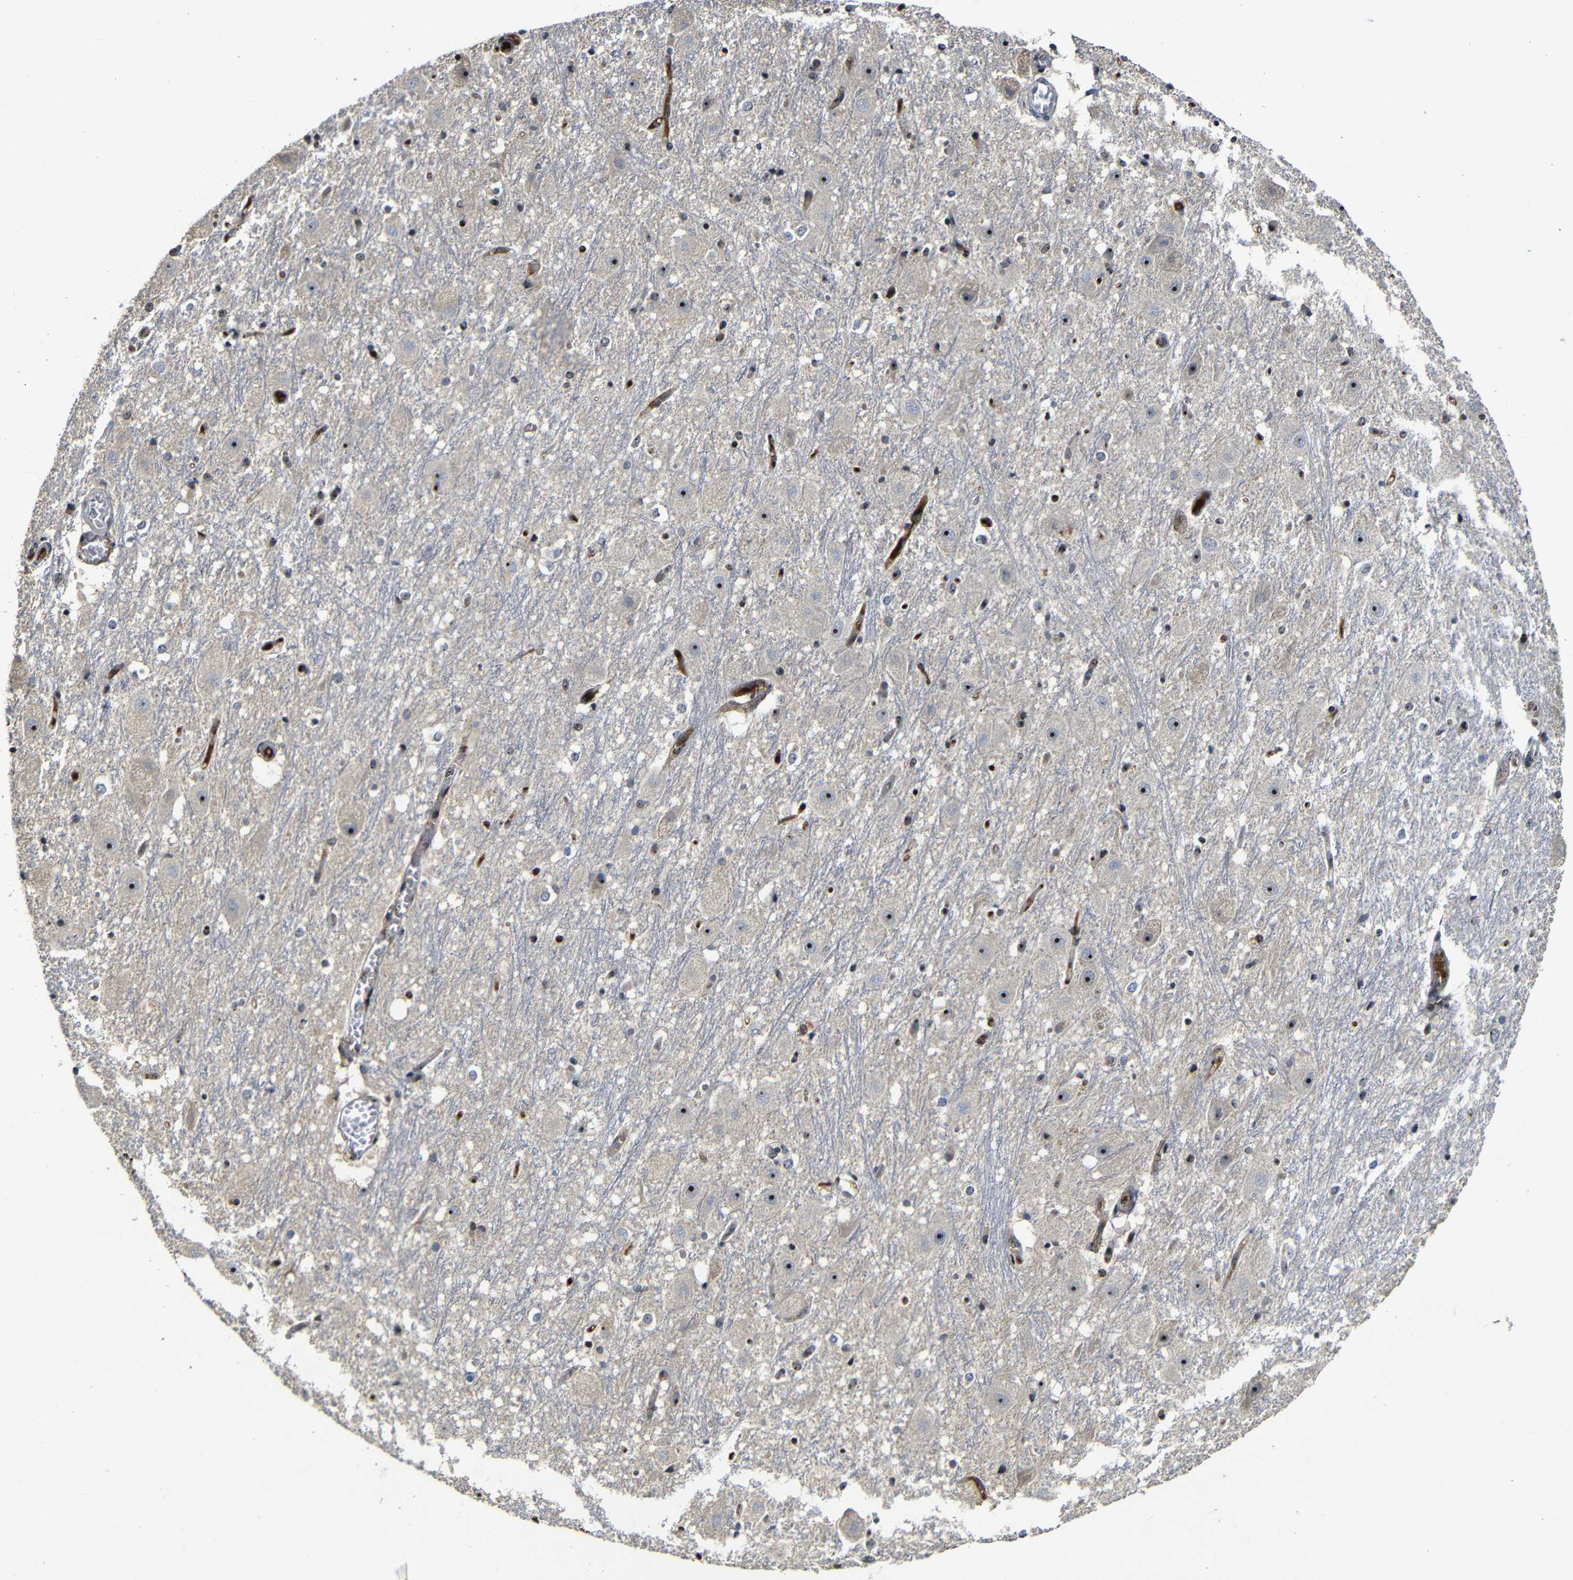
{"staining": {"intensity": "weak", "quantity": "25%-75%", "location": "nuclear"}, "tissue": "hippocampus", "cell_type": "Glial cells", "image_type": "normal", "snomed": [{"axis": "morphology", "description": "Normal tissue, NOS"}, {"axis": "topography", "description": "Hippocampus"}], "caption": "Normal hippocampus demonstrates weak nuclear expression in approximately 25%-75% of glial cells, visualized by immunohistochemistry.", "gene": "MYC", "patient": {"sex": "female", "age": 19}}